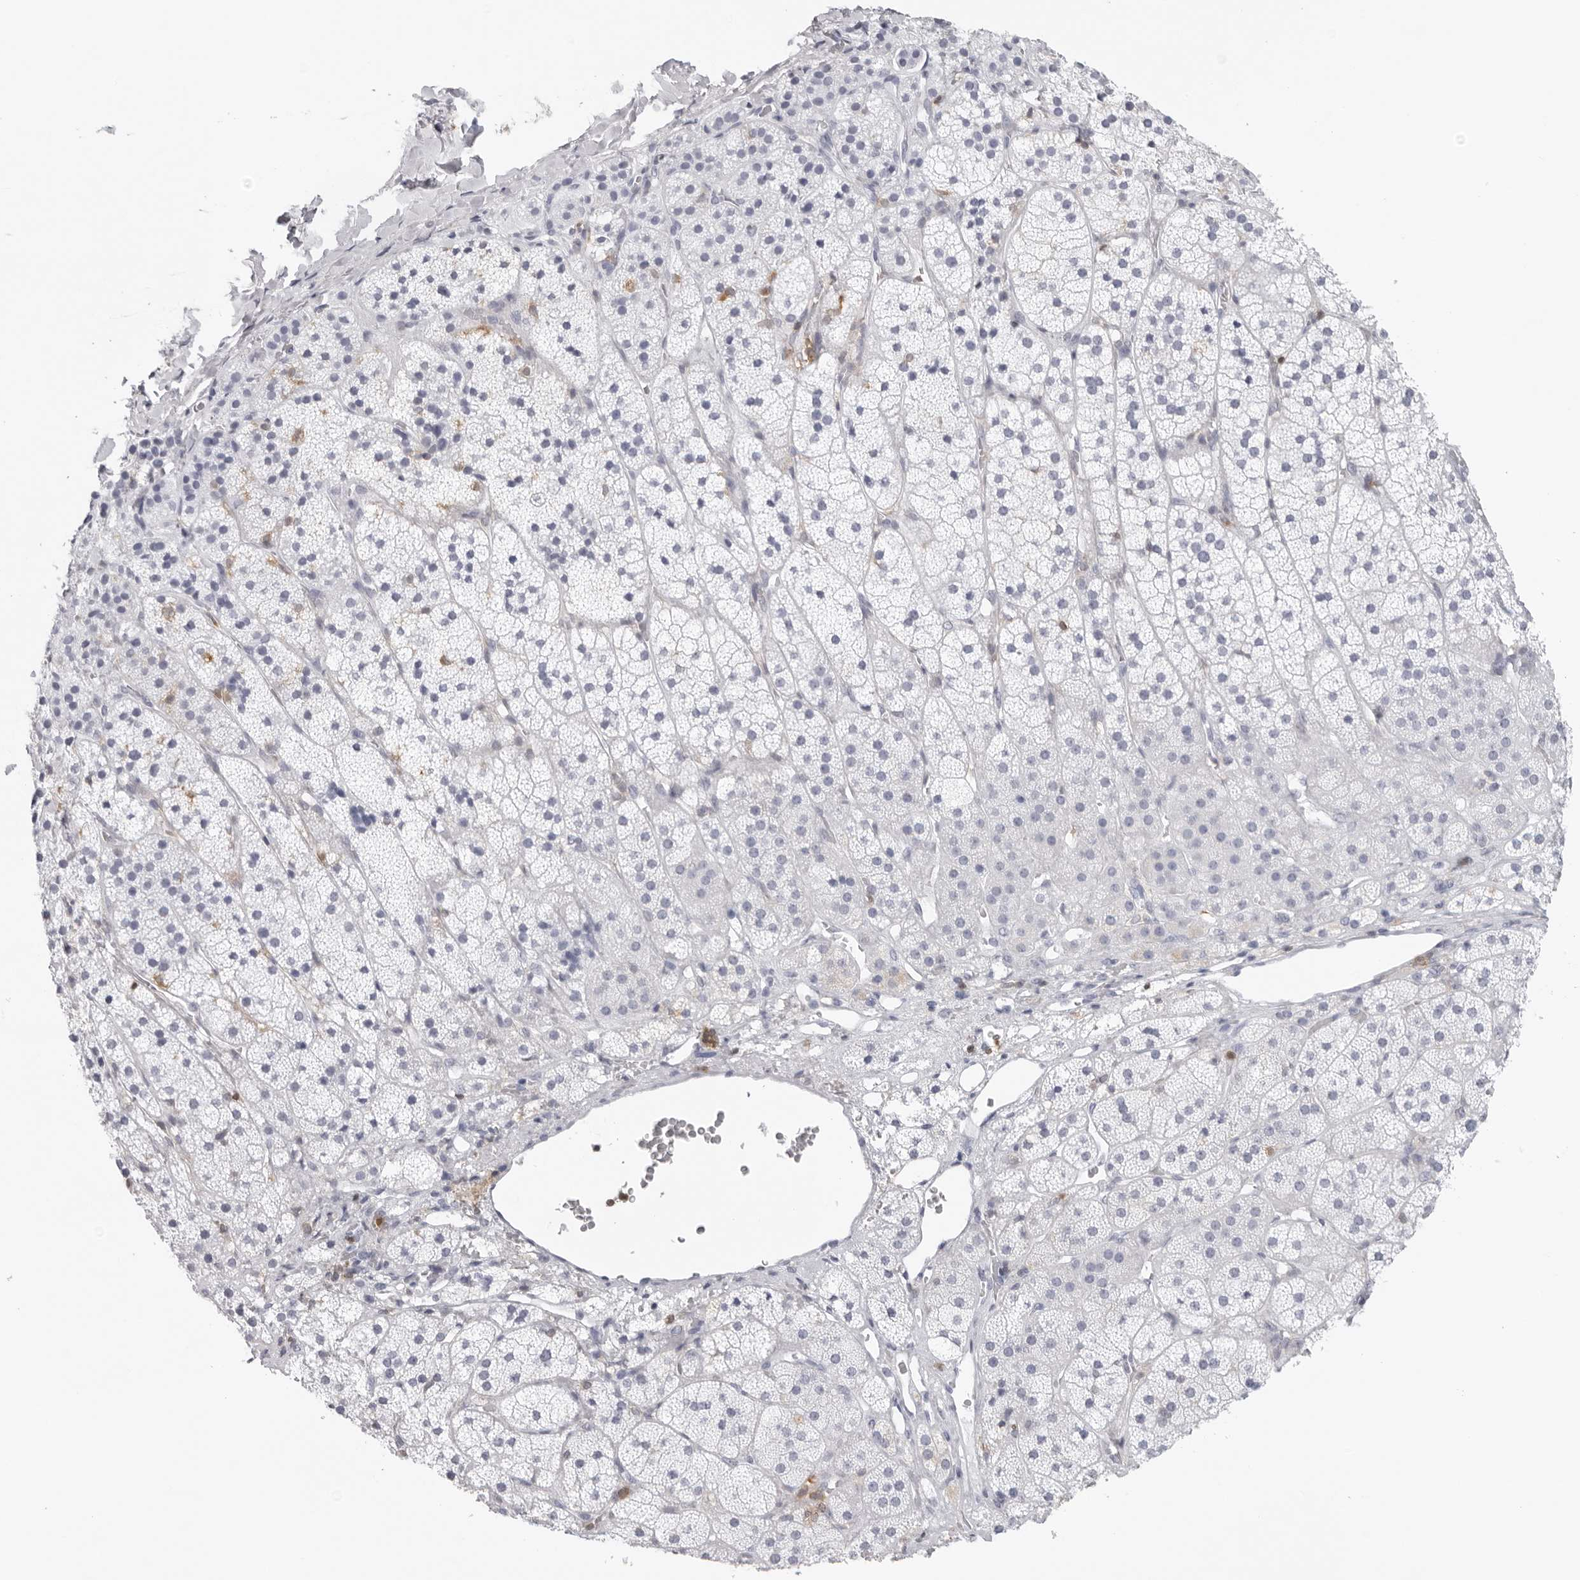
{"staining": {"intensity": "negative", "quantity": "none", "location": "none"}, "tissue": "adrenal gland", "cell_type": "Glandular cells", "image_type": "normal", "snomed": [{"axis": "morphology", "description": "Normal tissue, NOS"}, {"axis": "topography", "description": "Adrenal gland"}], "caption": "Glandular cells are negative for protein expression in normal human adrenal gland.", "gene": "FMNL1", "patient": {"sex": "female", "age": 44}}